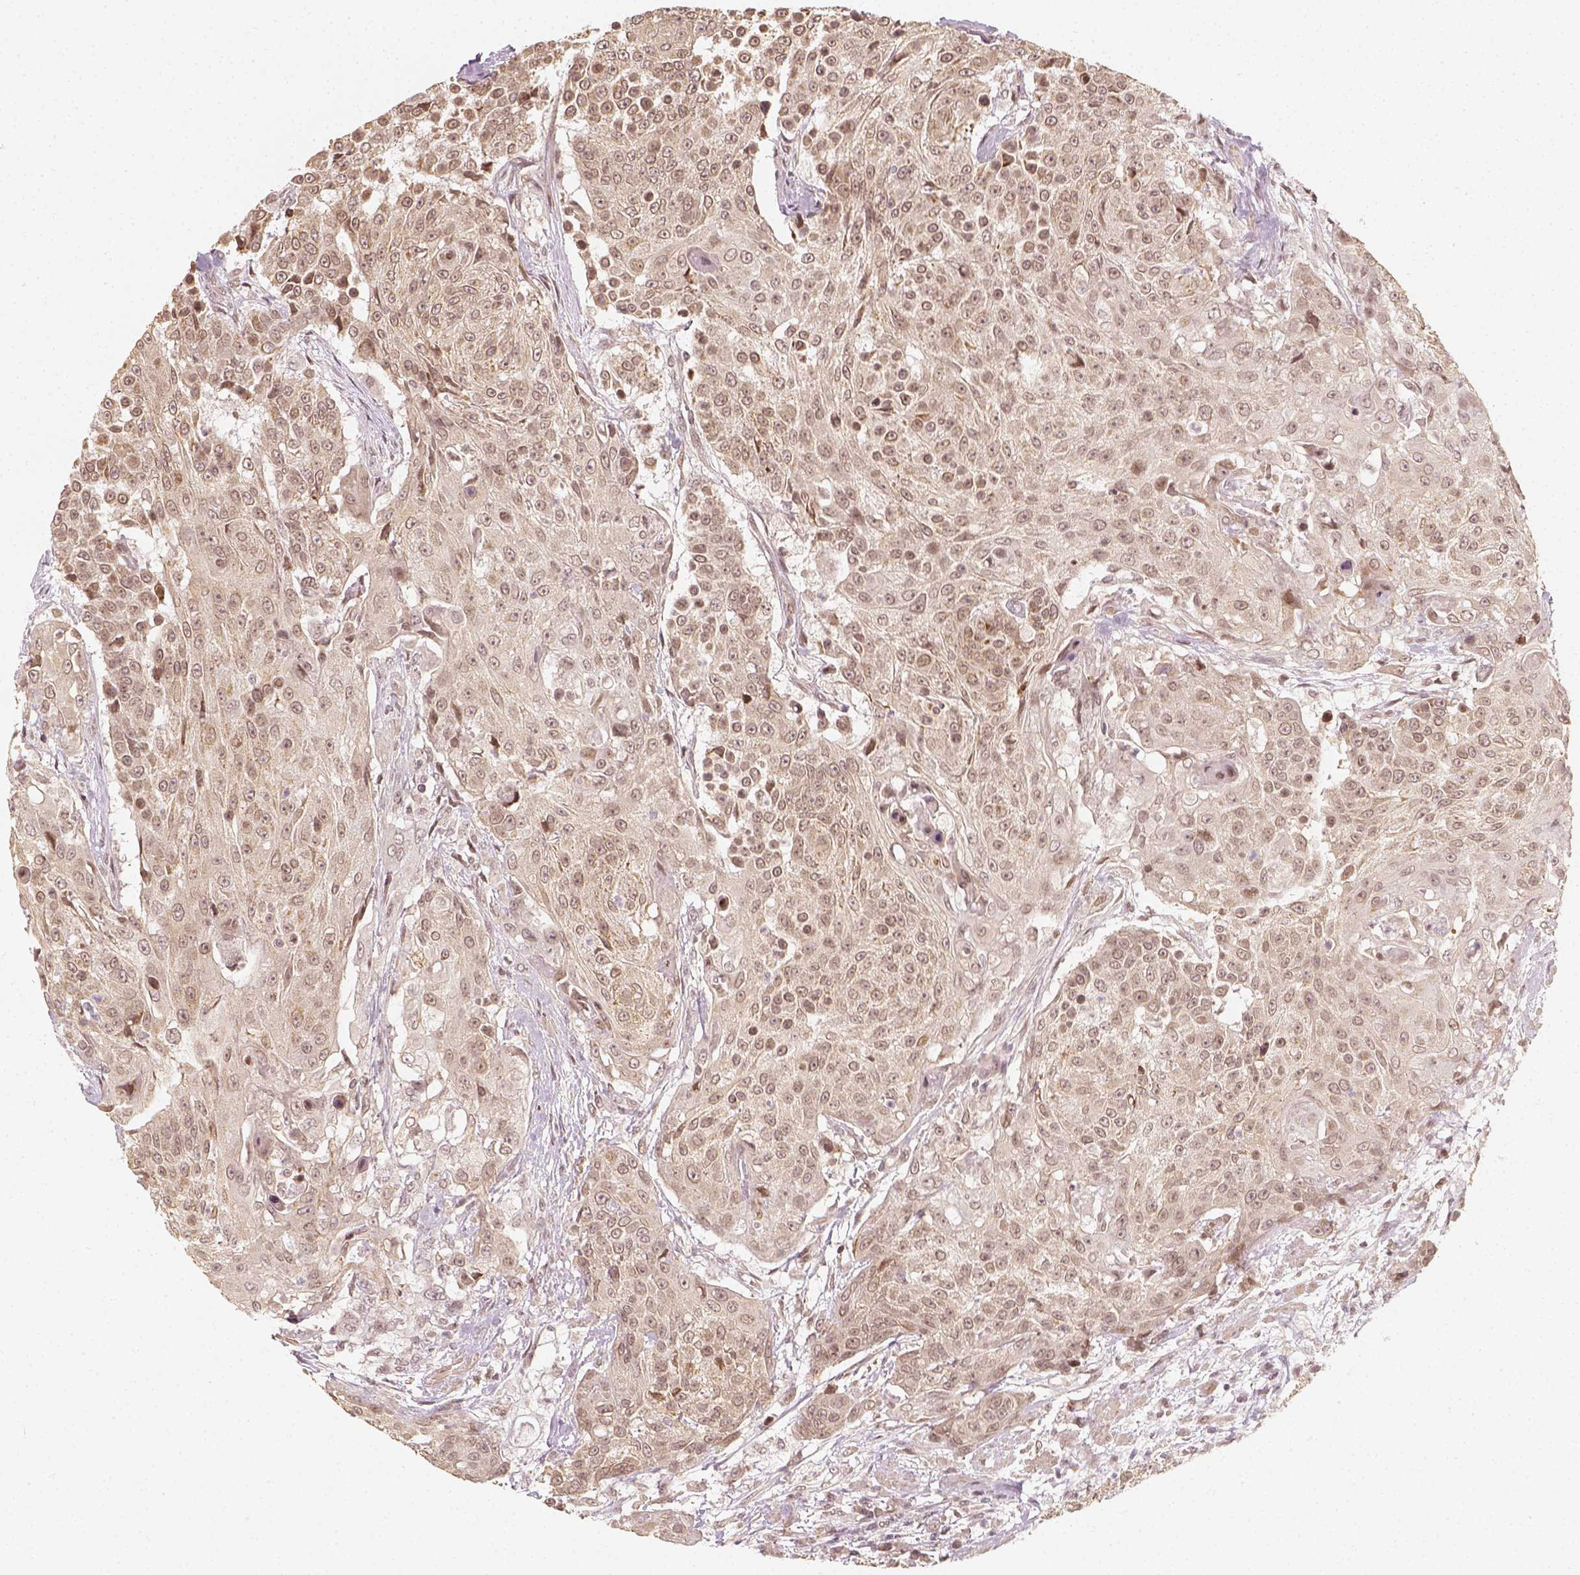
{"staining": {"intensity": "weak", "quantity": "25%-75%", "location": "cytoplasmic/membranous,nuclear"}, "tissue": "urothelial cancer", "cell_type": "Tumor cells", "image_type": "cancer", "snomed": [{"axis": "morphology", "description": "Urothelial carcinoma, High grade"}, {"axis": "topography", "description": "Urinary bladder"}], "caption": "DAB immunohistochemical staining of human high-grade urothelial carcinoma reveals weak cytoplasmic/membranous and nuclear protein expression in about 25%-75% of tumor cells.", "gene": "ZMAT3", "patient": {"sex": "female", "age": 63}}